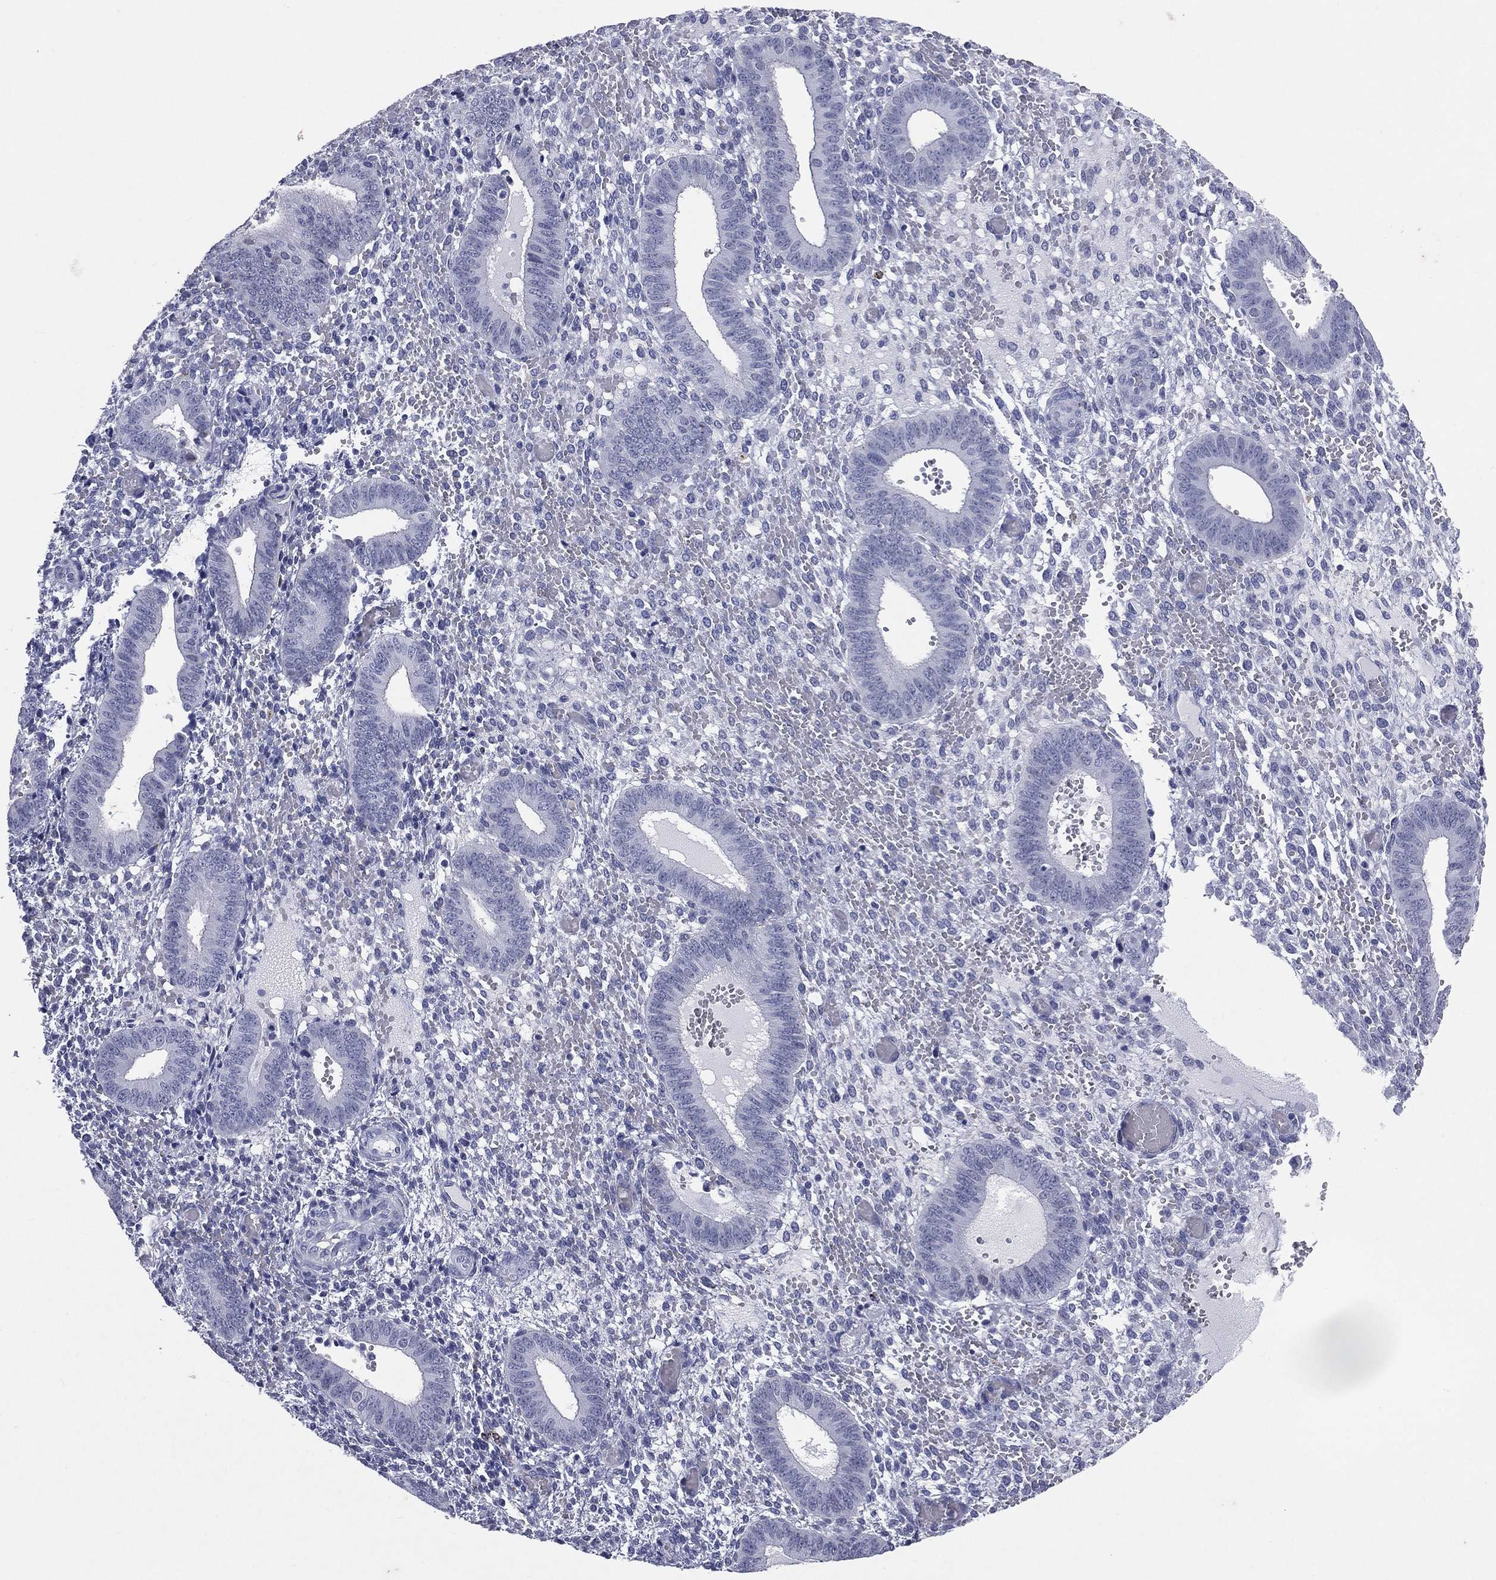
{"staining": {"intensity": "negative", "quantity": "none", "location": "none"}, "tissue": "endometrium", "cell_type": "Cells in endometrial stroma", "image_type": "normal", "snomed": [{"axis": "morphology", "description": "Normal tissue, NOS"}, {"axis": "topography", "description": "Endometrium"}], "caption": "Cells in endometrial stroma show no significant protein expression in normal endometrium.", "gene": "HLA", "patient": {"sex": "female", "age": 42}}